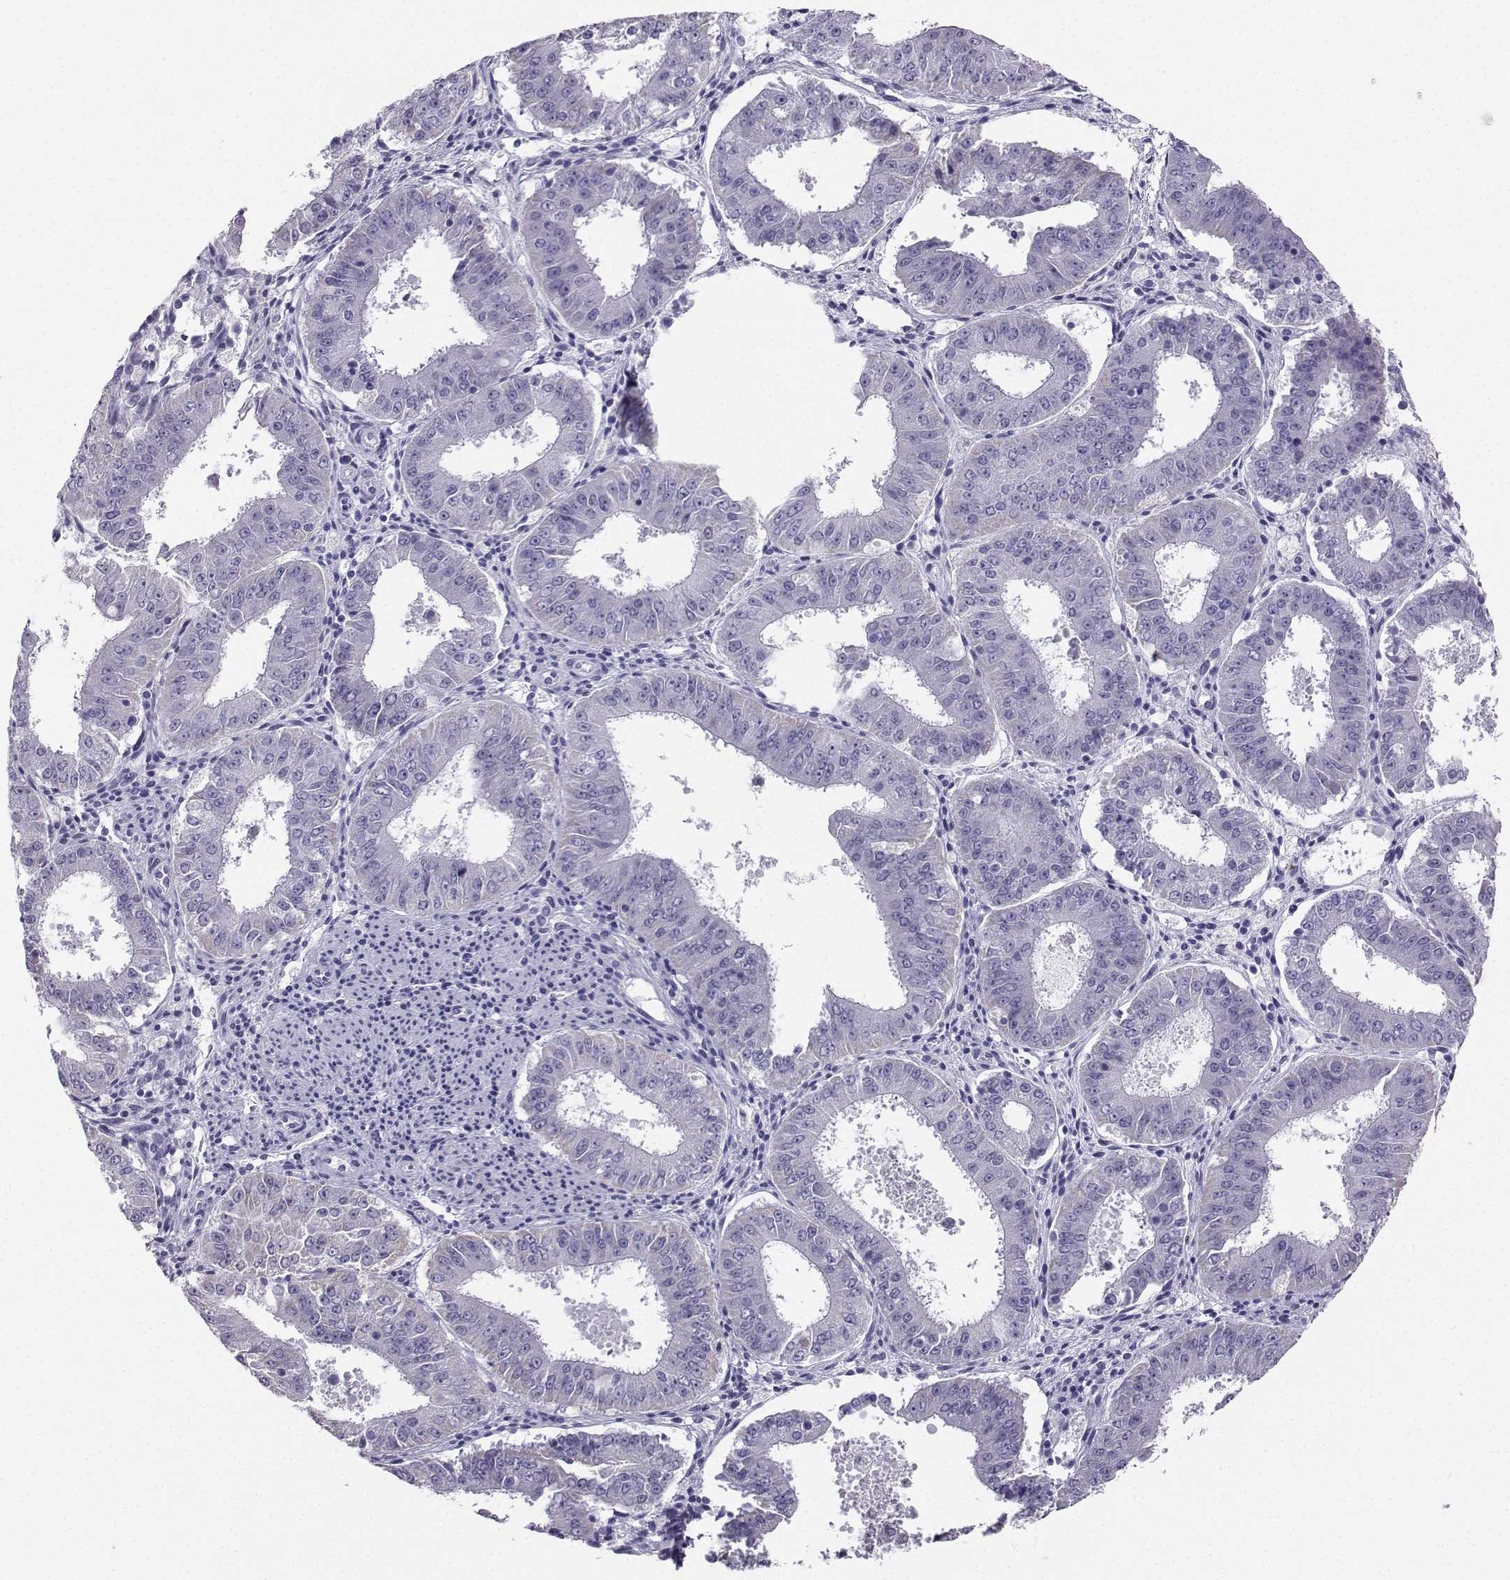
{"staining": {"intensity": "negative", "quantity": "none", "location": "none"}, "tissue": "ovarian cancer", "cell_type": "Tumor cells", "image_type": "cancer", "snomed": [{"axis": "morphology", "description": "Carcinoma, endometroid"}, {"axis": "topography", "description": "Ovary"}], "caption": "DAB (3,3'-diaminobenzidine) immunohistochemical staining of ovarian cancer displays no significant staining in tumor cells.", "gene": "AVP", "patient": {"sex": "female", "age": 42}}